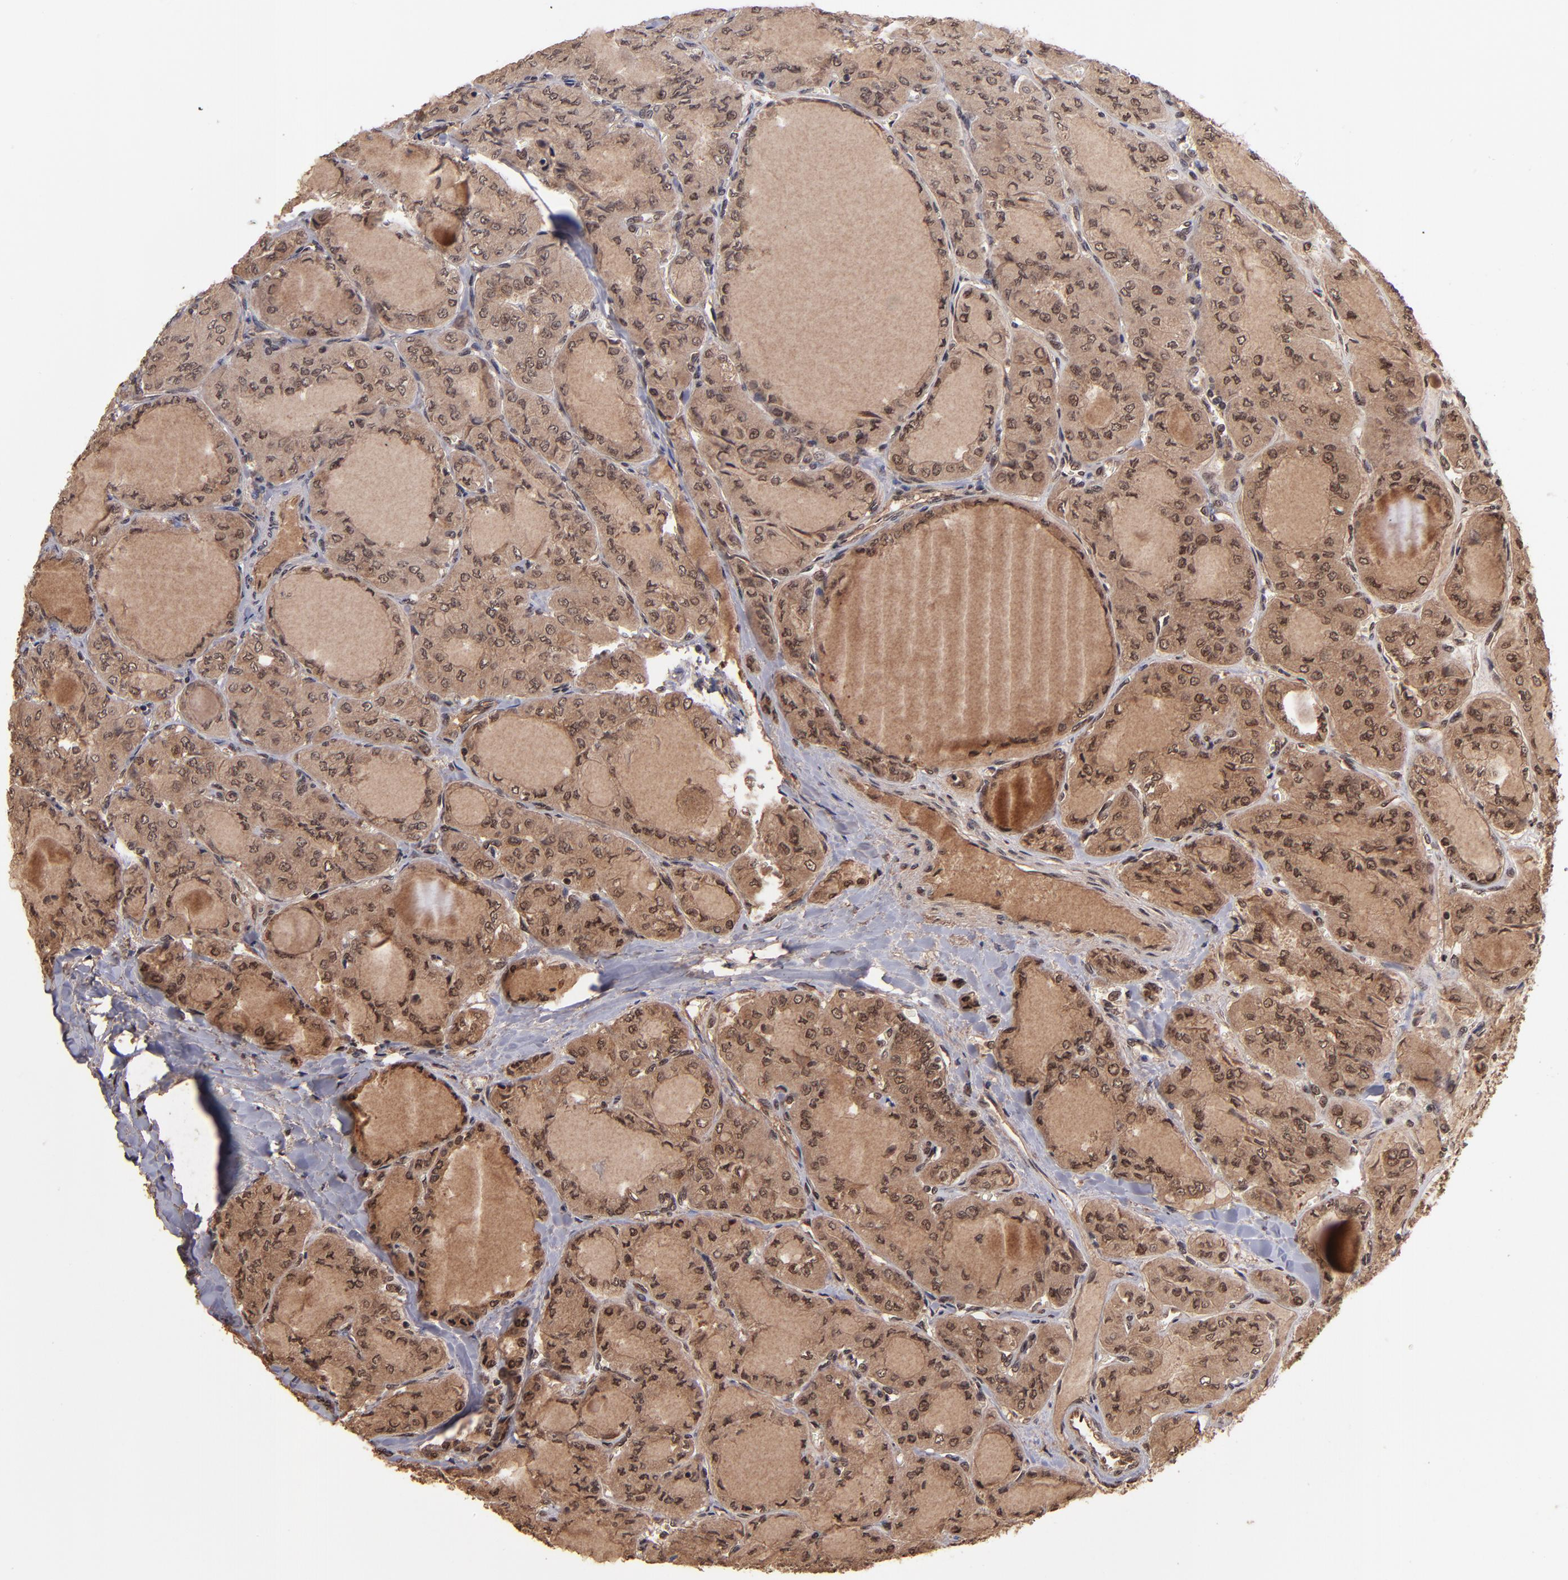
{"staining": {"intensity": "strong", "quantity": ">75%", "location": "cytoplasmic/membranous"}, "tissue": "thyroid cancer", "cell_type": "Tumor cells", "image_type": "cancer", "snomed": [{"axis": "morphology", "description": "Papillary adenocarcinoma, NOS"}, {"axis": "topography", "description": "Thyroid gland"}], "caption": "Immunohistochemical staining of human thyroid cancer (papillary adenocarcinoma) exhibits high levels of strong cytoplasmic/membranous protein expression in about >75% of tumor cells.", "gene": "NFE2L2", "patient": {"sex": "male", "age": 20}}